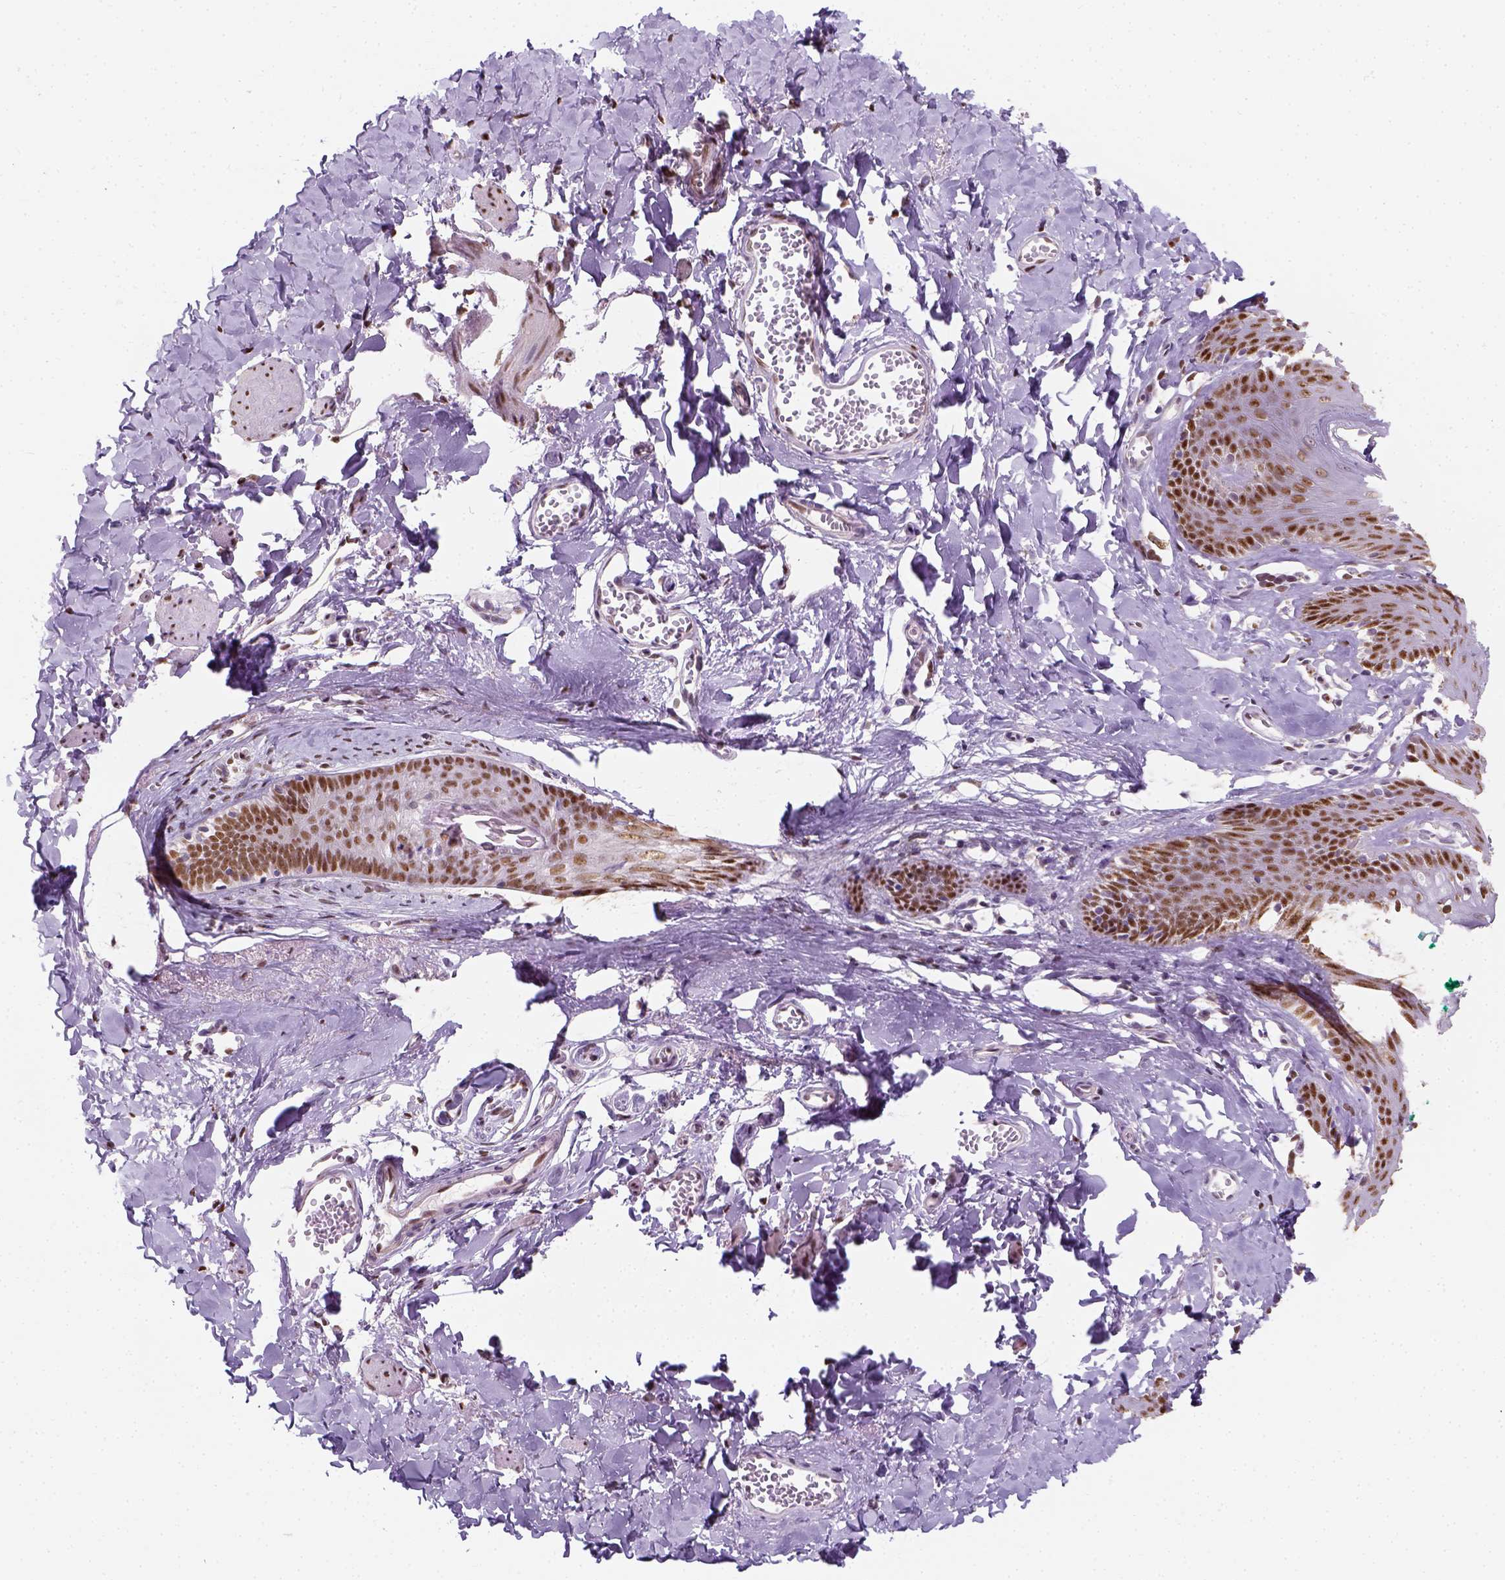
{"staining": {"intensity": "moderate", "quantity": ">75%", "location": "nuclear"}, "tissue": "skin", "cell_type": "Epidermal cells", "image_type": "normal", "snomed": [{"axis": "morphology", "description": "Normal tissue, NOS"}, {"axis": "topography", "description": "Vulva"}, {"axis": "topography", "description": "Peripheral nerve tissue"}], "caption": "Unremarkable skin reveals moderate nuclear staining in about >75% of epidermal cells, visualized by immunohistochemistry. The staining is performed using DAB brown chromogen to label protein expression. The nuclei are counter-stained blue using hematoxylin.", "gene": "C1orf112", "patient": {"sex": "female", "age": 66}}